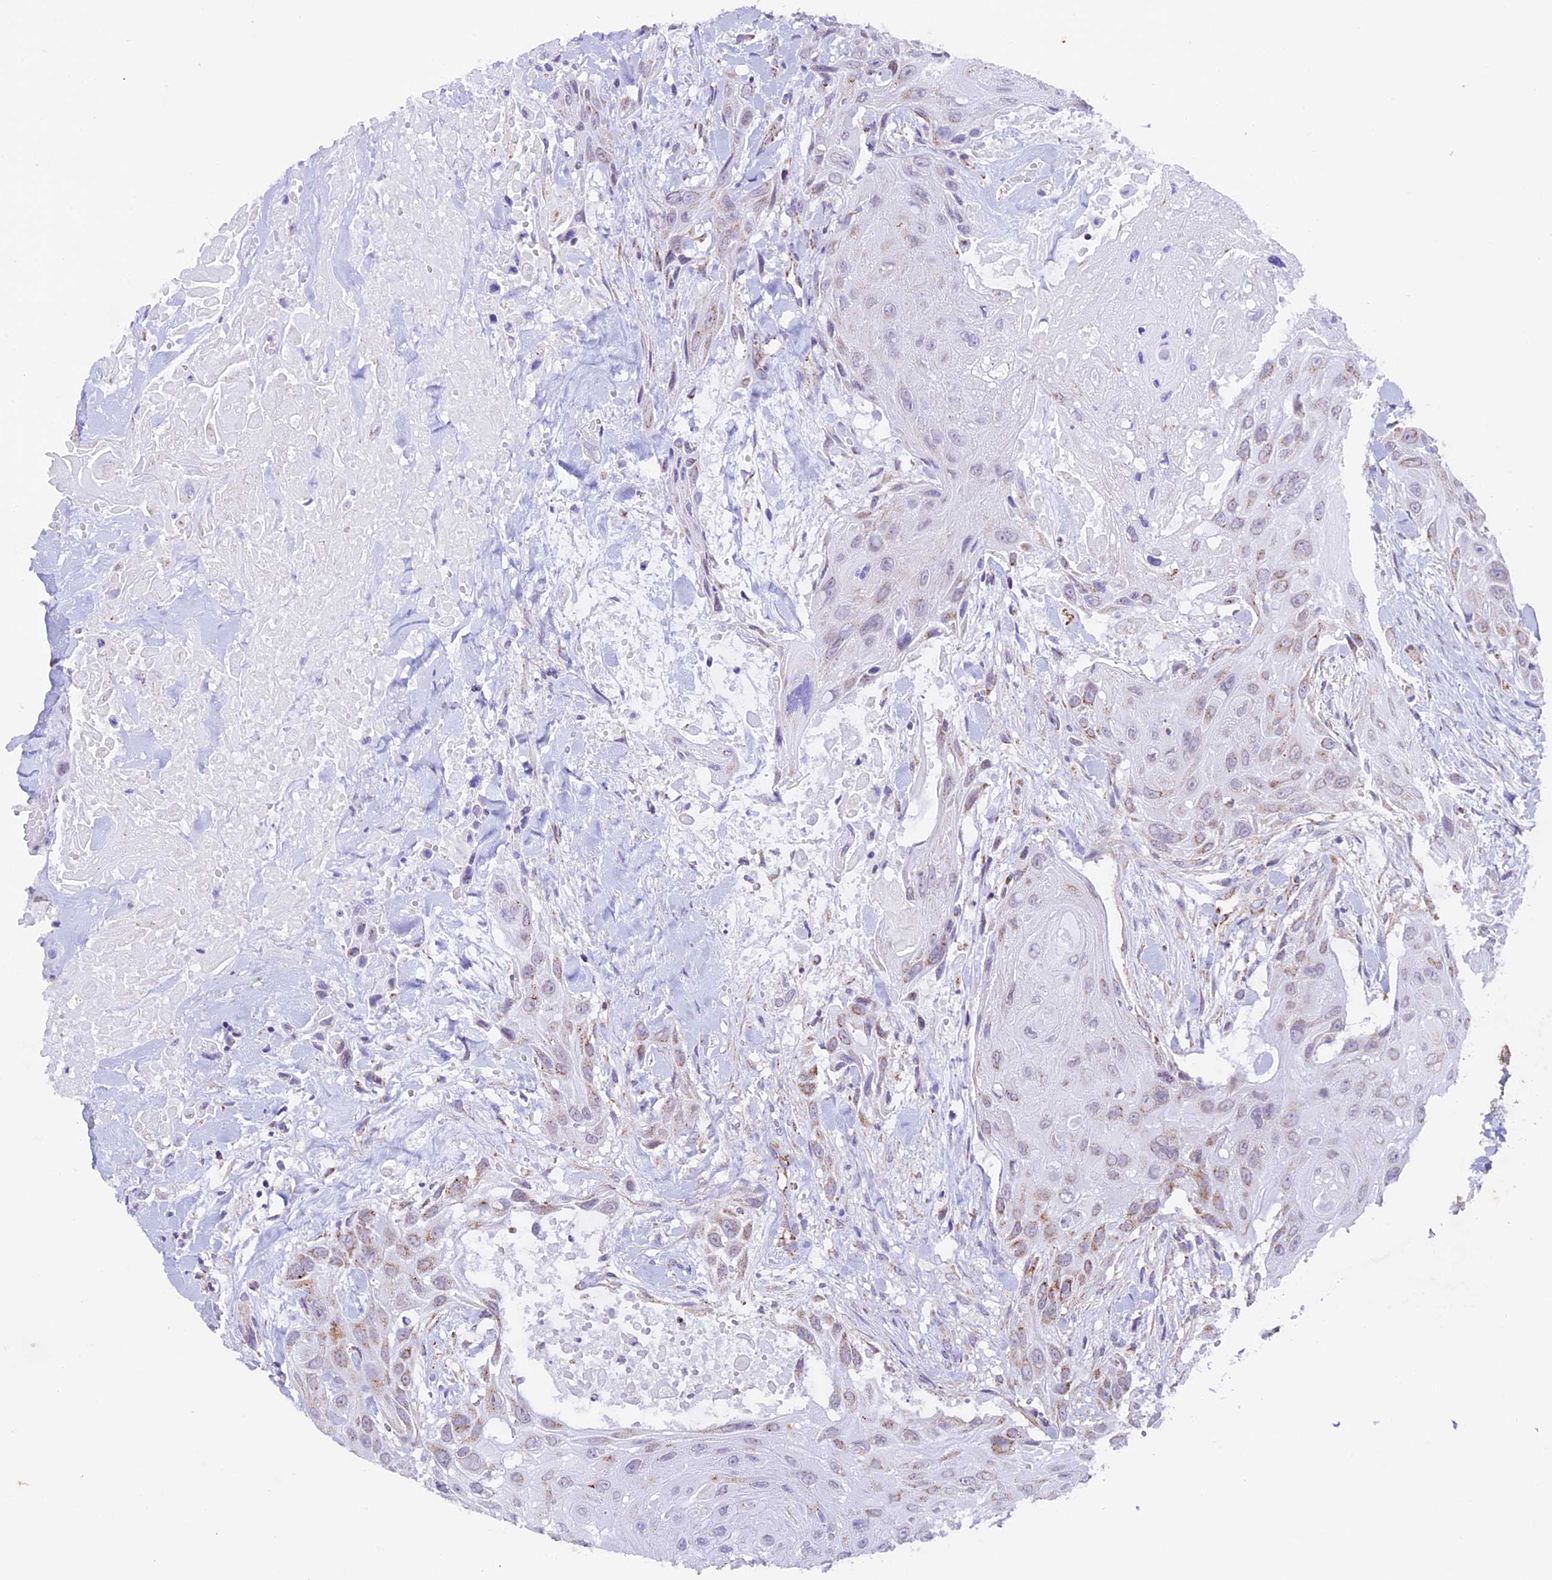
{"staining": {"intensity": "moderate", "quantity": "<25%", "location": "cytoplasmic/membranous"}, "tissue": "head and neck cancer", "cell_type": "Tumor cells", "image_type": "cancer", "snomed": [{"axis": "morphology", "description": "Squamous cell carcinoma, NOS"}, {"axis": "topography", "description": "Head-Neck"}], "caption": "An image of head and neck cancer stained for a protein exhibits moderate cytoplasmic/membranous brown staining in tumor cells. (DAB = brown stain, brightfield microscopy at high magnification).", "gene": "TFAM", "patient": {"sex": "male", "age": 81}}